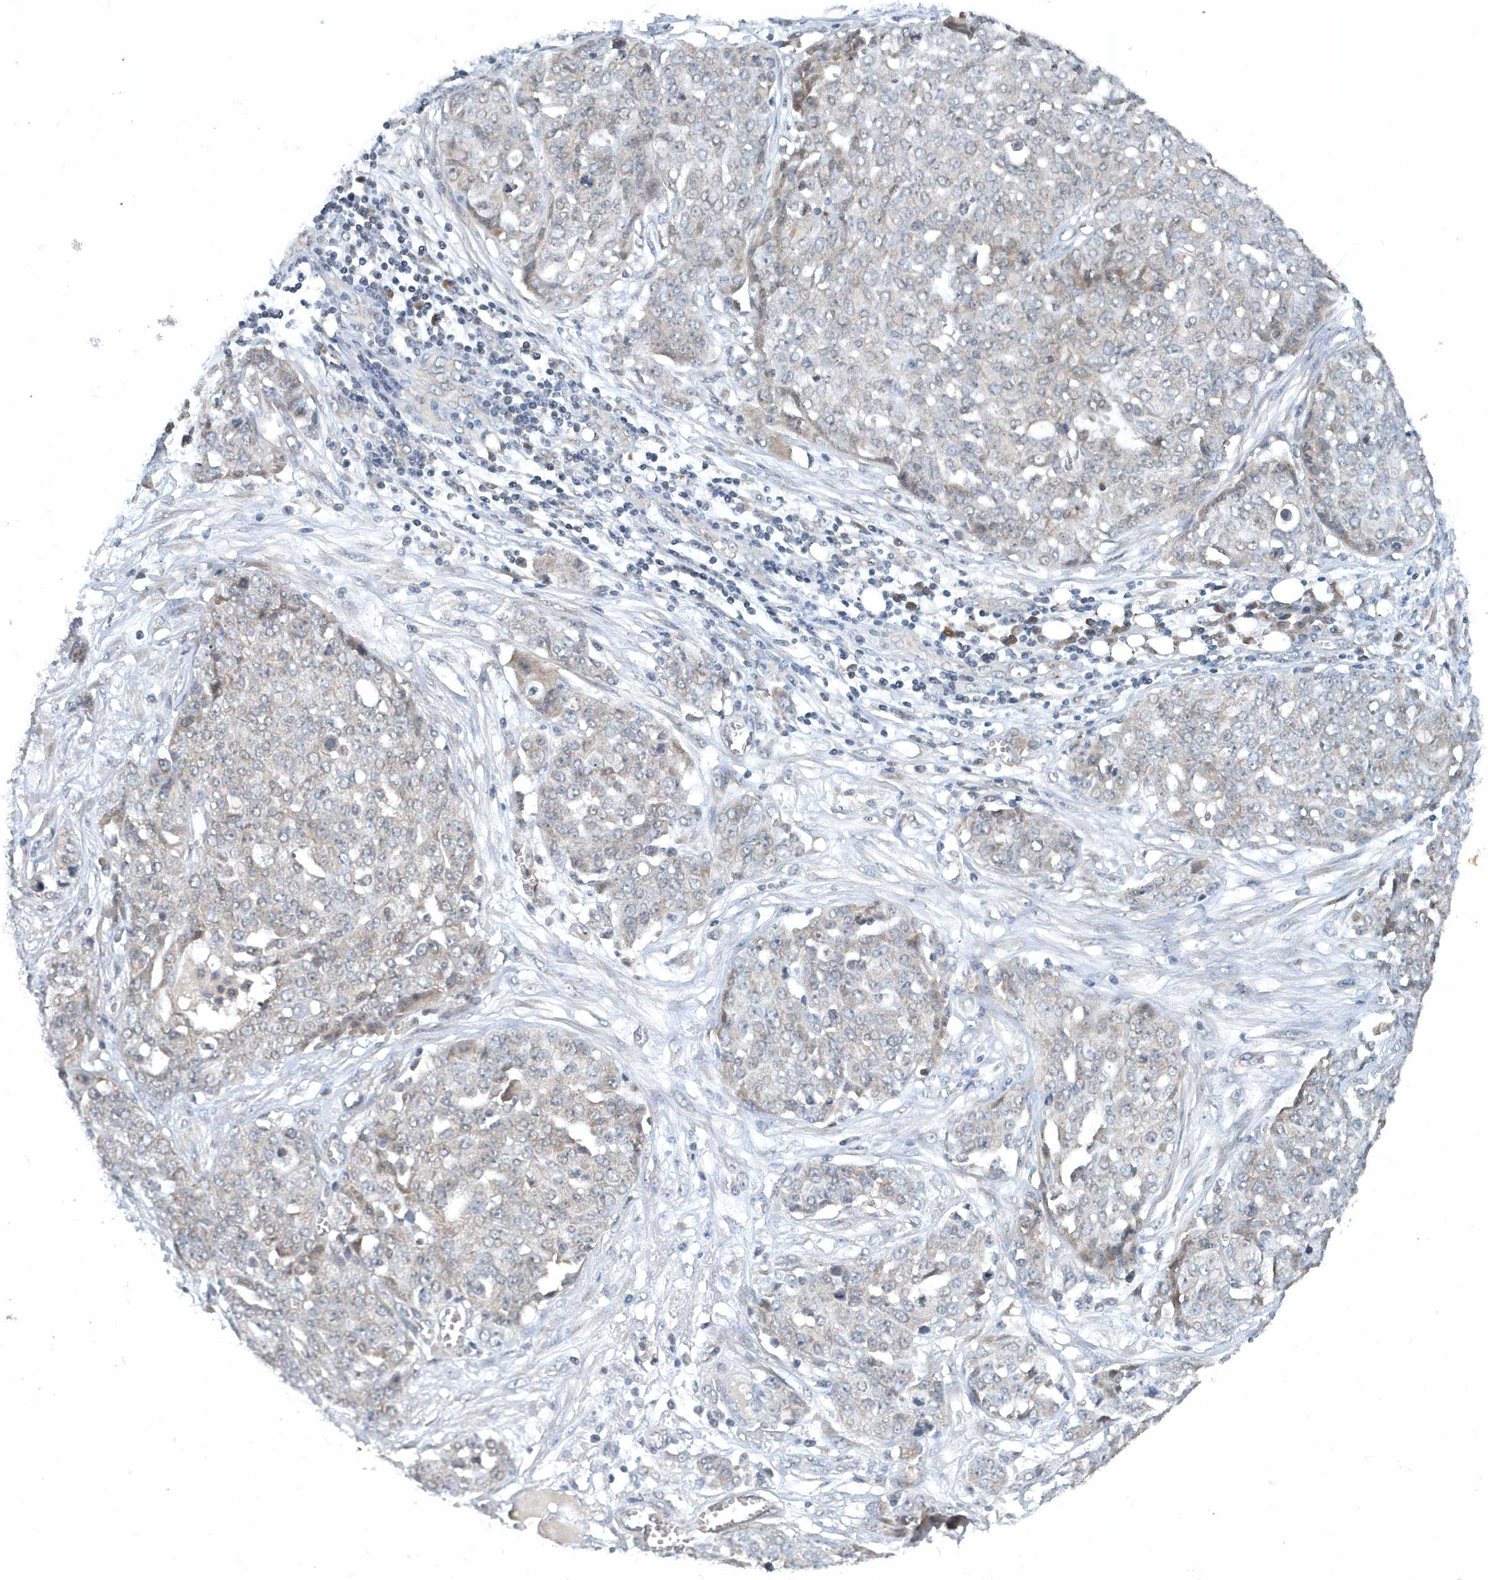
{"staining": {"intensity": "negative", "quantity": "none", "location": "none"}, "tissue": "ovarian cancer", "cell_type": "Tumor cells", "image_type": "cancer", "snomed": [{"axis": "morphology", "description": "Cystadenocarcinoma, serous, NOS"}, {"axis": "topography", "description": "Soft tissue"}, {"axis": "topography", "description": "Ovary"}], "caption": "This histopathology image is of ovarian serous cystadenocarcinoma stained with IHC to label a protein in brown with the nuclei are counter-stained blue. There is no expression in tumor cells.", "gene": "SCFD2", "patient": {"sex": "female", "age": 57}}